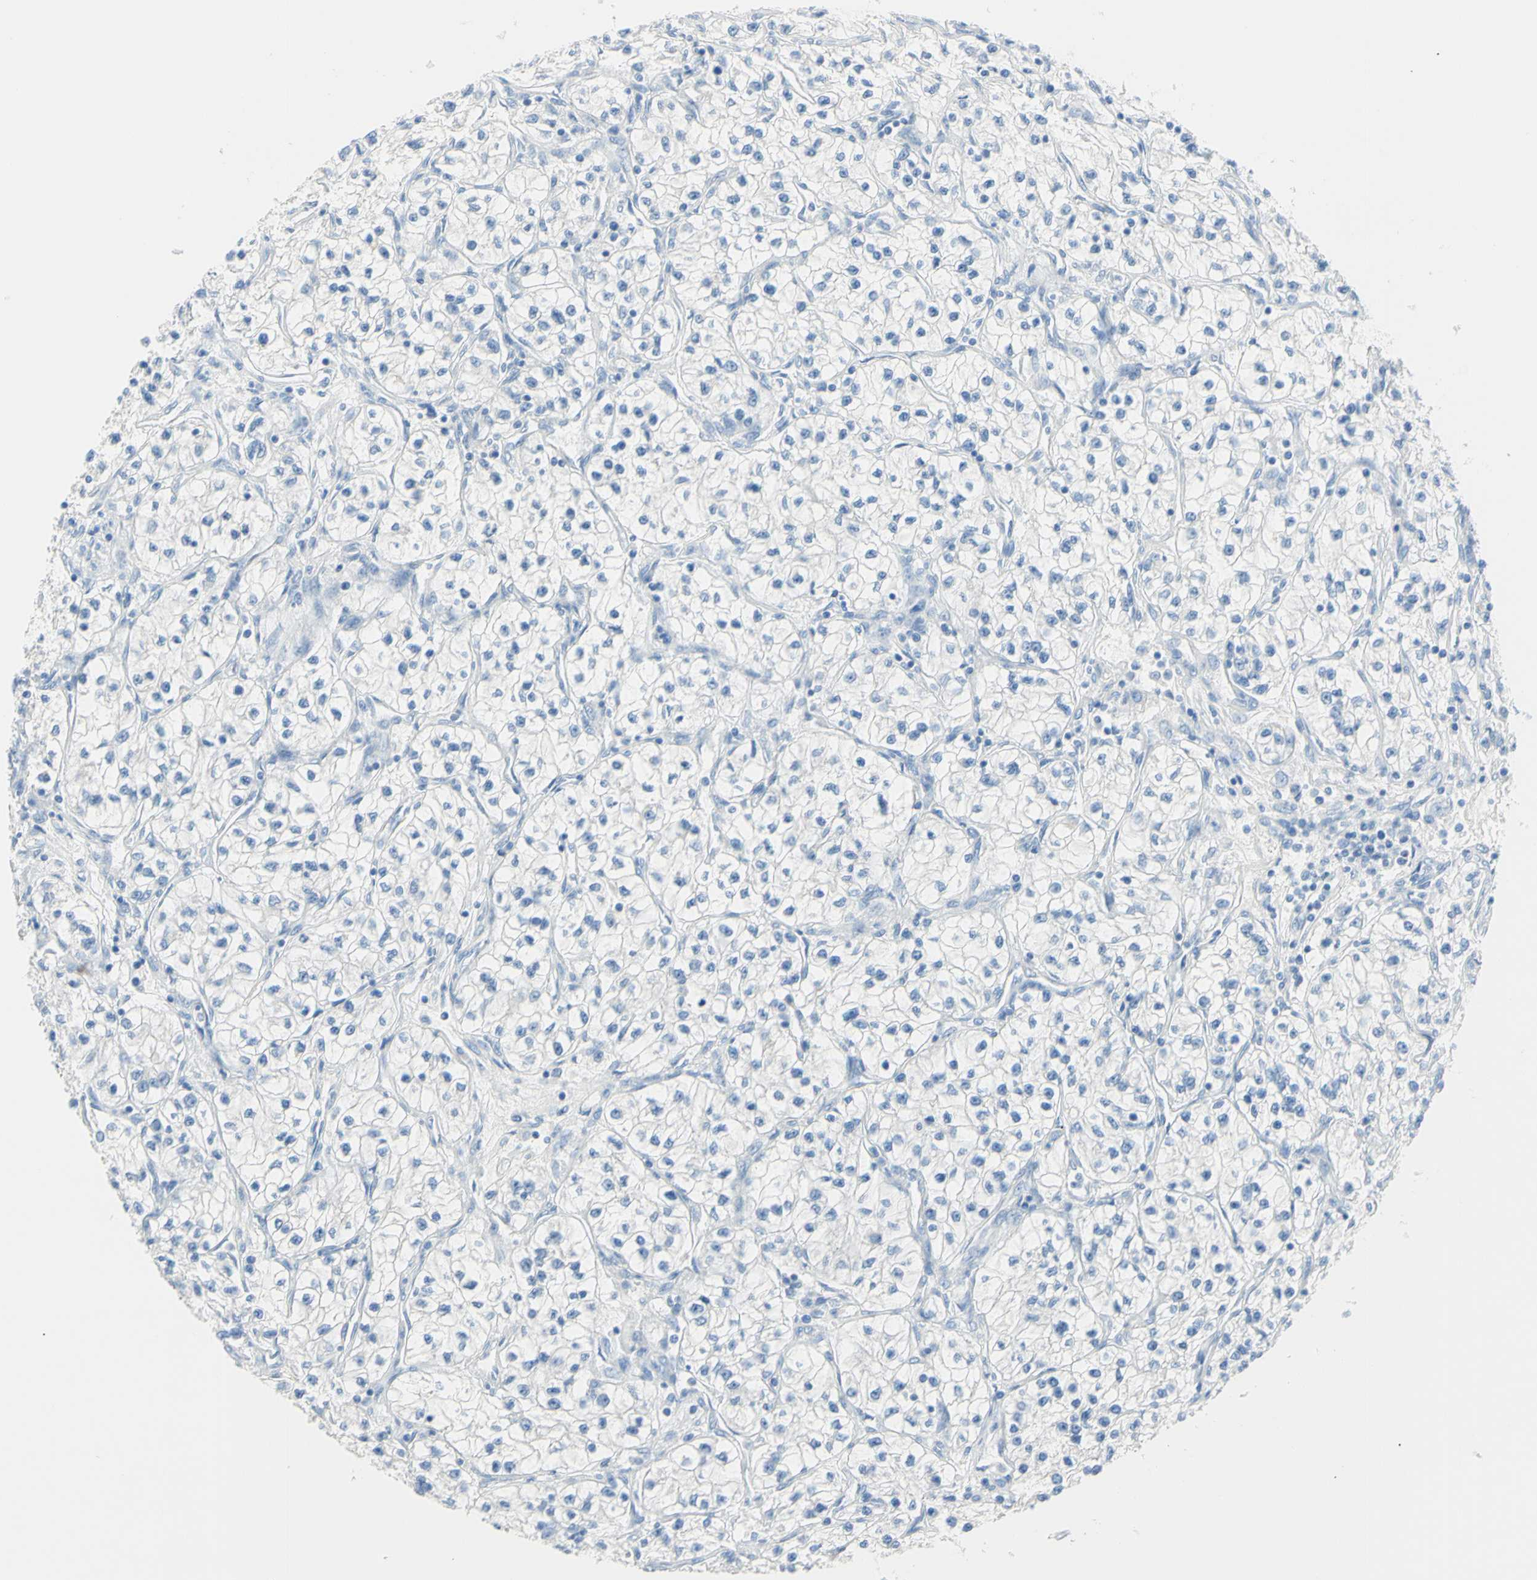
{"staining": {"intensity": "negative", "quantity": "none", "location": "none"}, "tissue": "renal cancer", "cell_type": "Tumor cells", "image_type": "cancer", "snomed": [{"axis": "morphology", "description": "Adenocarcinoma, NOS"}, {"axis": "topography", "description": "Kidney"}], "caption": "Immunohistochemistry (IHC) micrograph of neoplastic tissue: human adenocarcinoma (renal) stained with DAB displays no significant protein expression in tumor cells.", "gene": "IL6ST", "patient": {"sex": "female", "age": 57}}